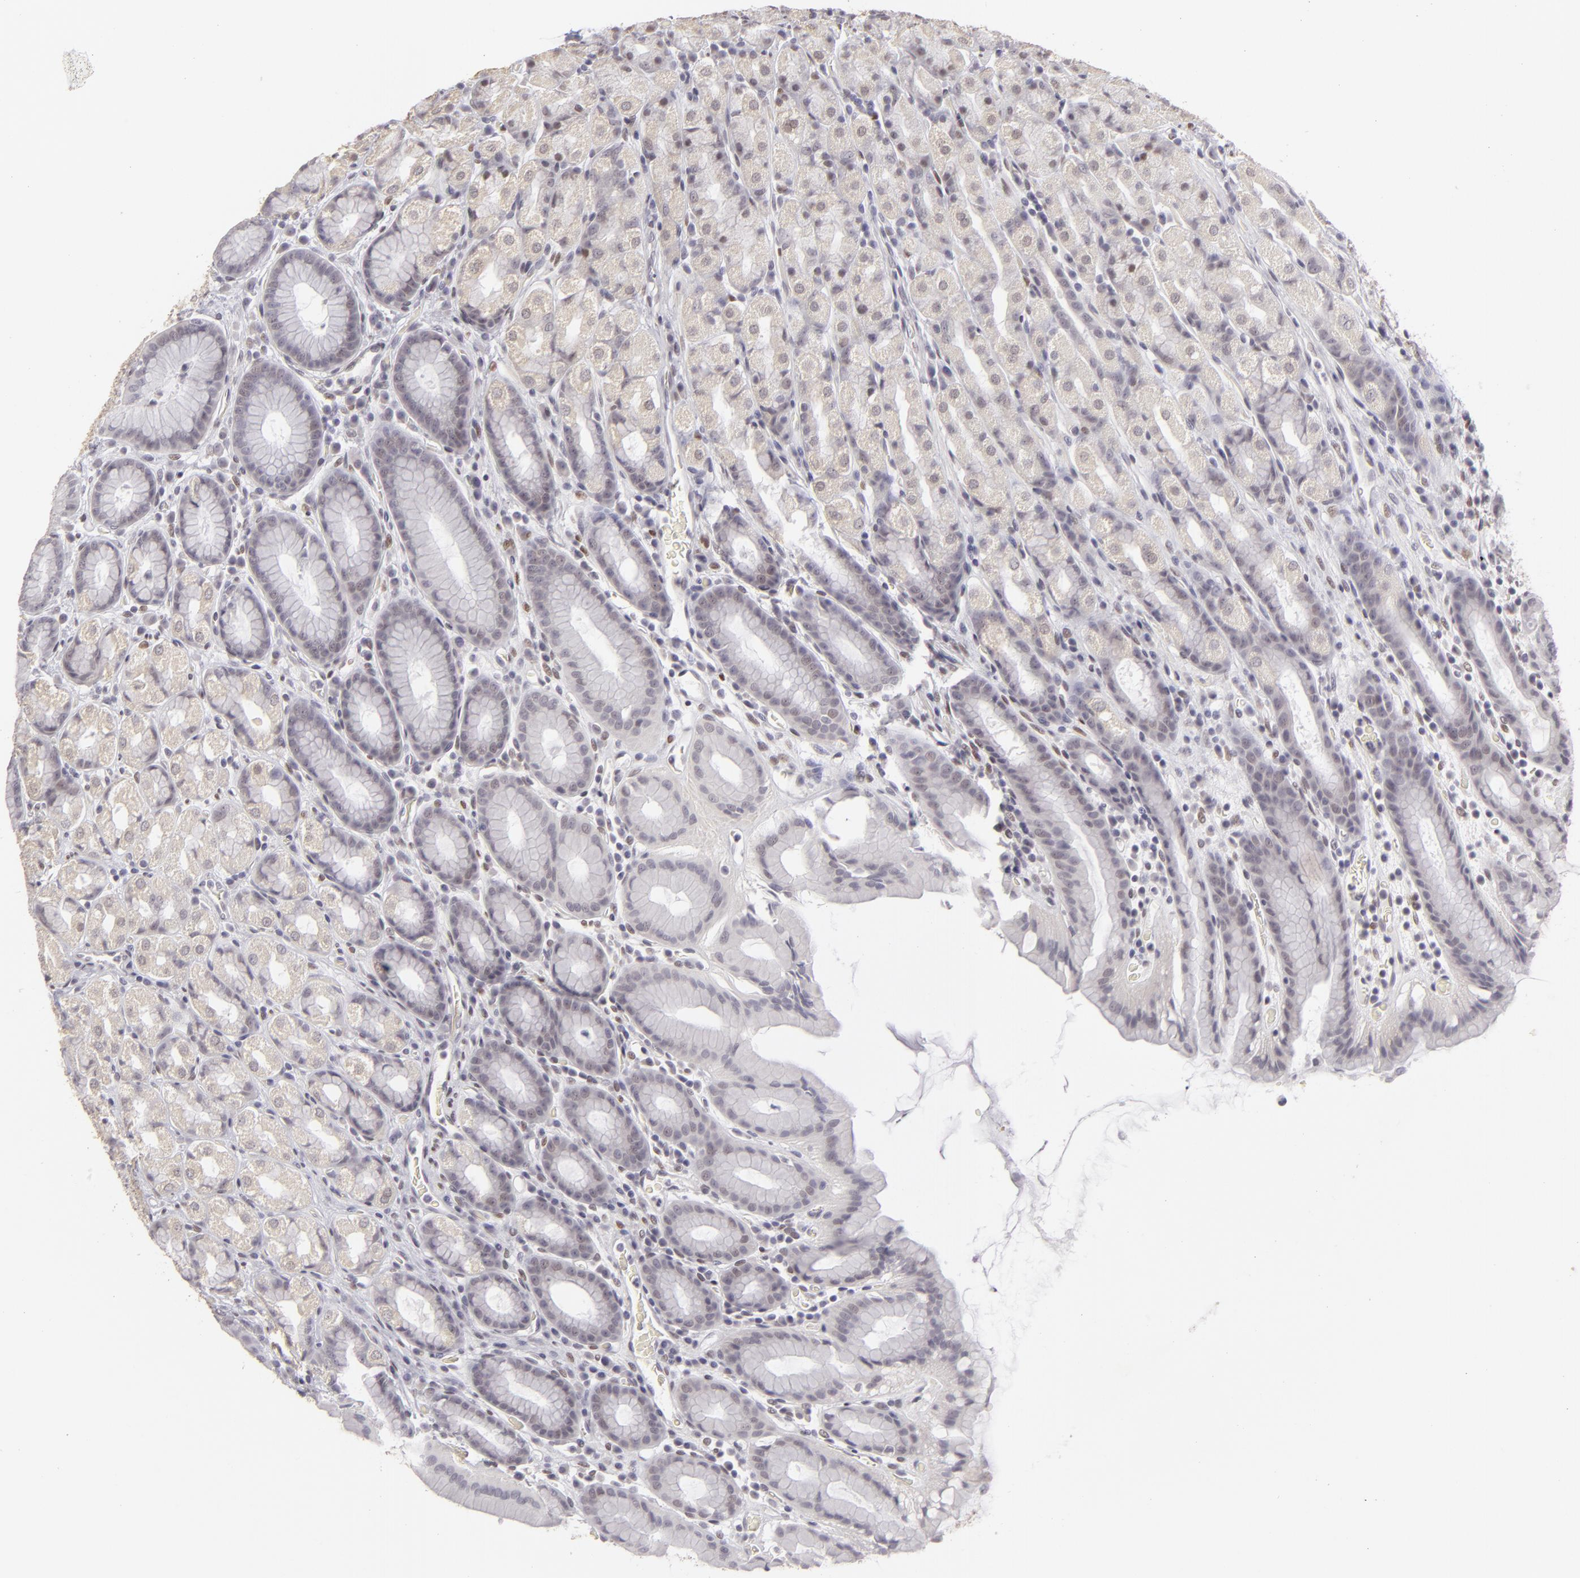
{"staining": {"intensity": "weak", "quantity": "<25%", "location": "nuclear"}, "tissue": "stomach", "cell_type": "Glandular cells", "image_type": "normal", "snomed": [{"axis": "morphology", "description": "Normal tissue, NOS"}, {"axis": "topography", "description": "Stomach, upper"}], "caption": "This is an immunohistochemistry histopathology image of benign human stomach. There is no positivity in glandular cells.", "gene": "SIX1", "patient": {"sex": "male", "age": 68}}